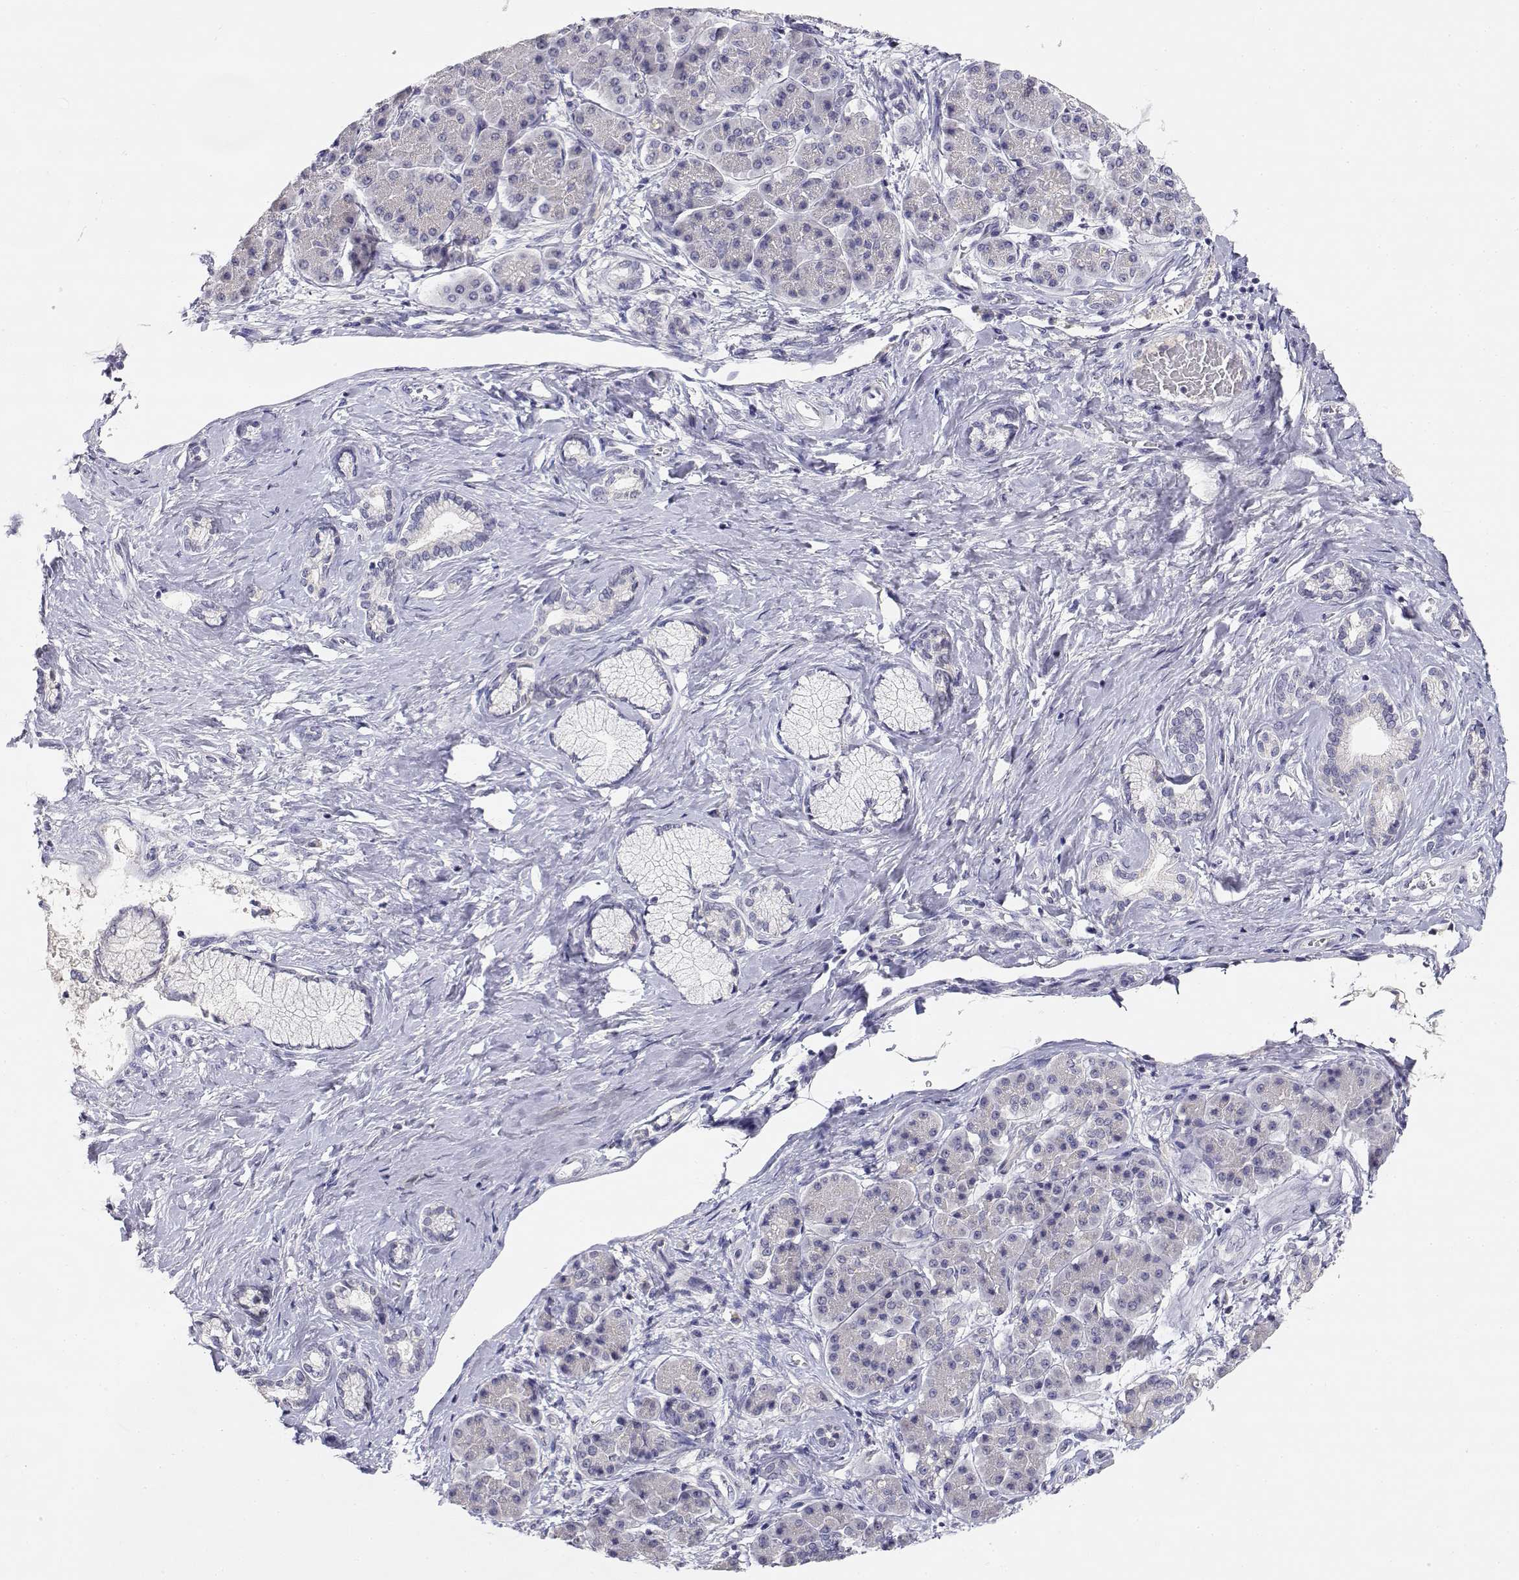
{"staining": {"intensity": "negative", "quantity": "none", "location": "none"}, "tissue": "pancreatic cancer", "cell_type": "Tumor cells", "image_type": "cancer", "snomed": [{"axis": "morphology", "description": "Adenocarcinoma, NOS"}, {"axis": "topography", "description": "Pancreas"}], "caption": "High power microscopy histopathology image of an immunohistochemistry image of adenocarcinoma (pancreatic), revealing no significant staining in tumor cells.", "gene": "ADA", "patient": {"sex": "female", "age": 73}}